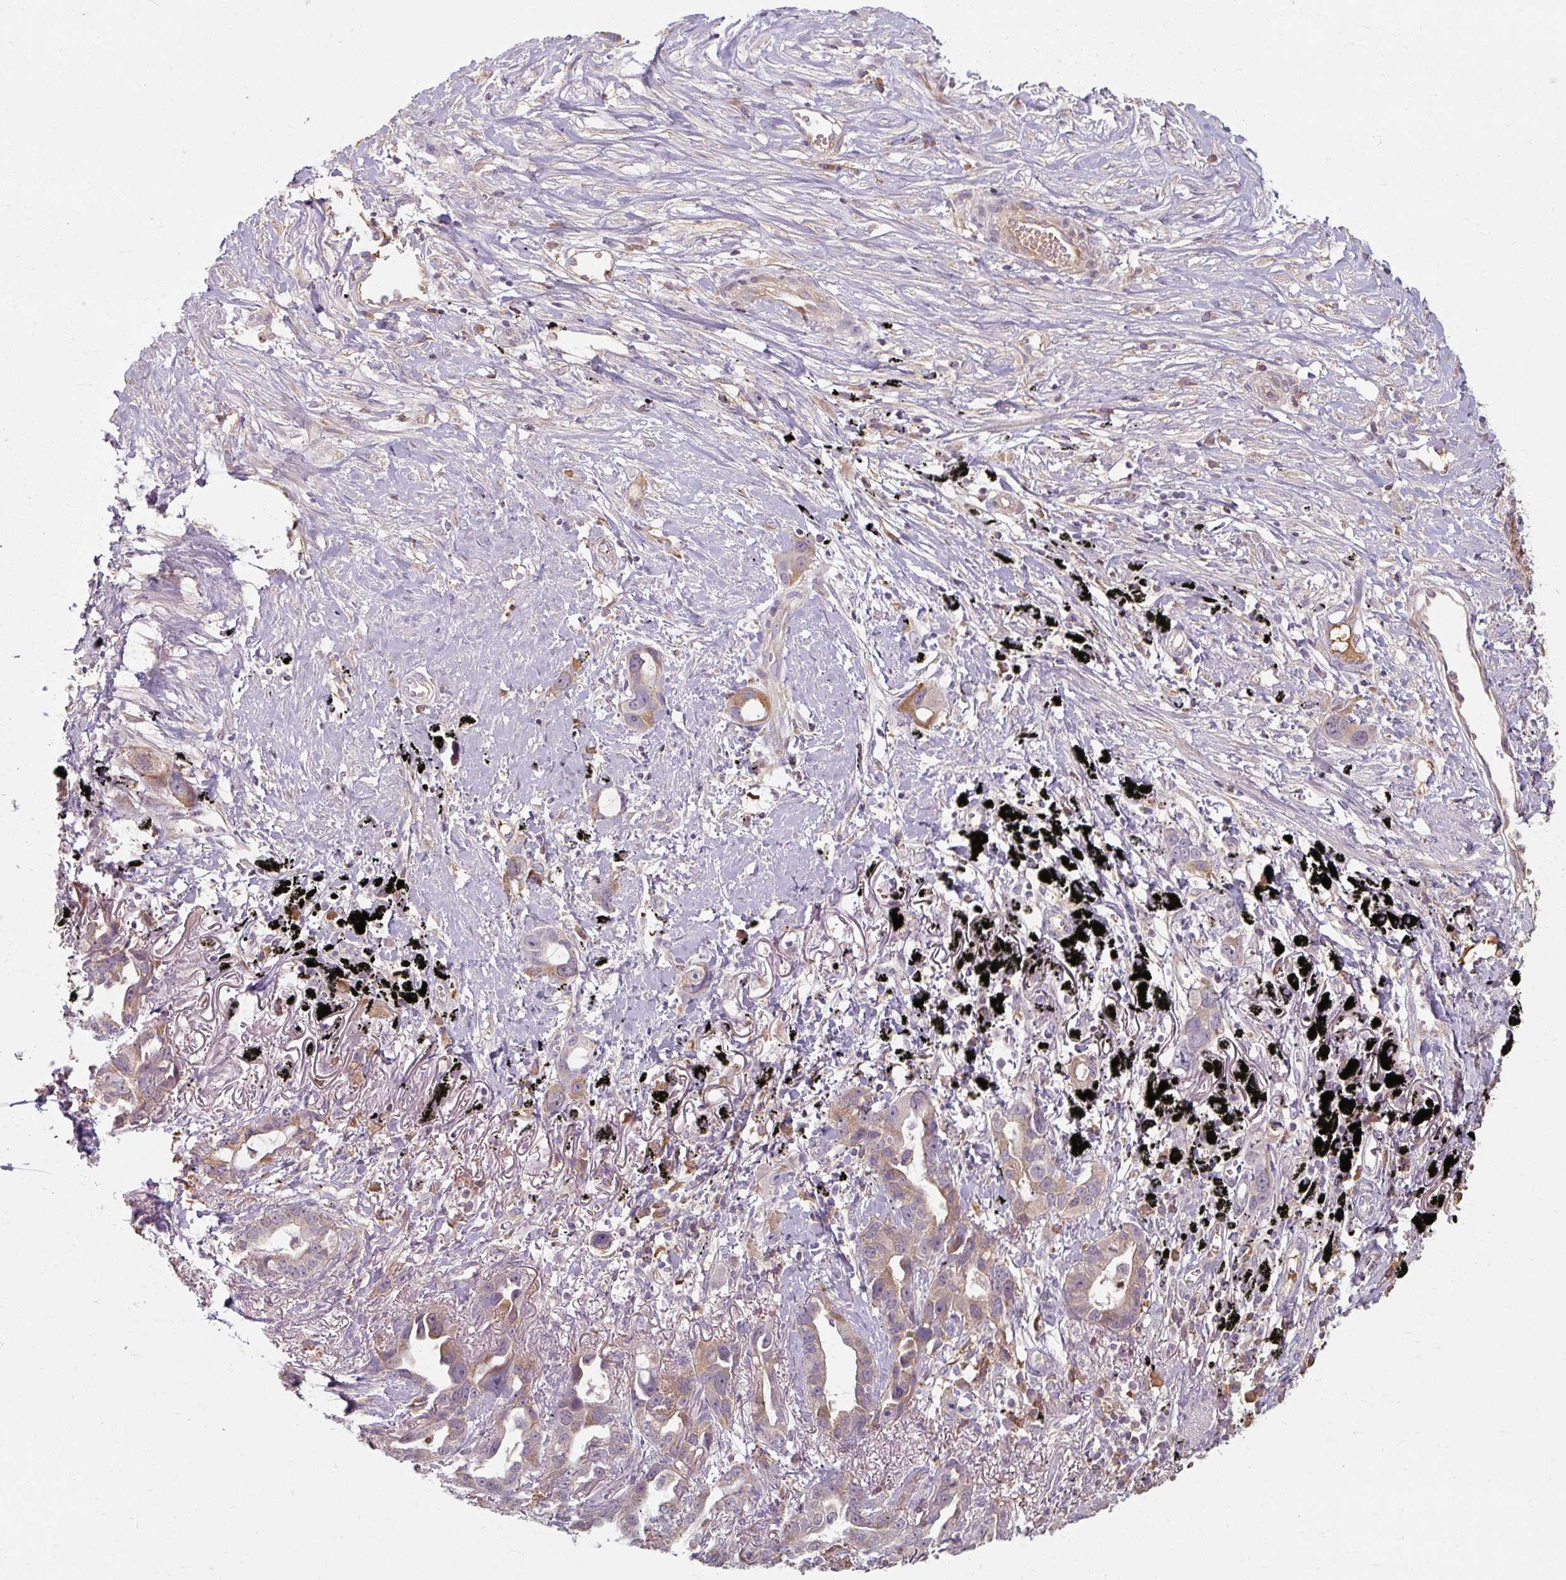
{"staining": {"intensity": "weak", "quantity": "25%-75%", "location": "cytoplasmic/membranous"}, "tissue": "lung cancer", "cell_type": "Tumor cells", "image_type": "cancer", "snomed": [{"axis": "morphology", "description": "Adenocarcinoma, NOS"}, {"axis": "topography", "description": "Lung"}], "caption": "Lung adenocarcinoma stained for a protein reveals weak cytoplasmic/membranous positivity in tumor cells.", "gene": "TSEN54", "patient": {"sex": "male", "age": 67}}